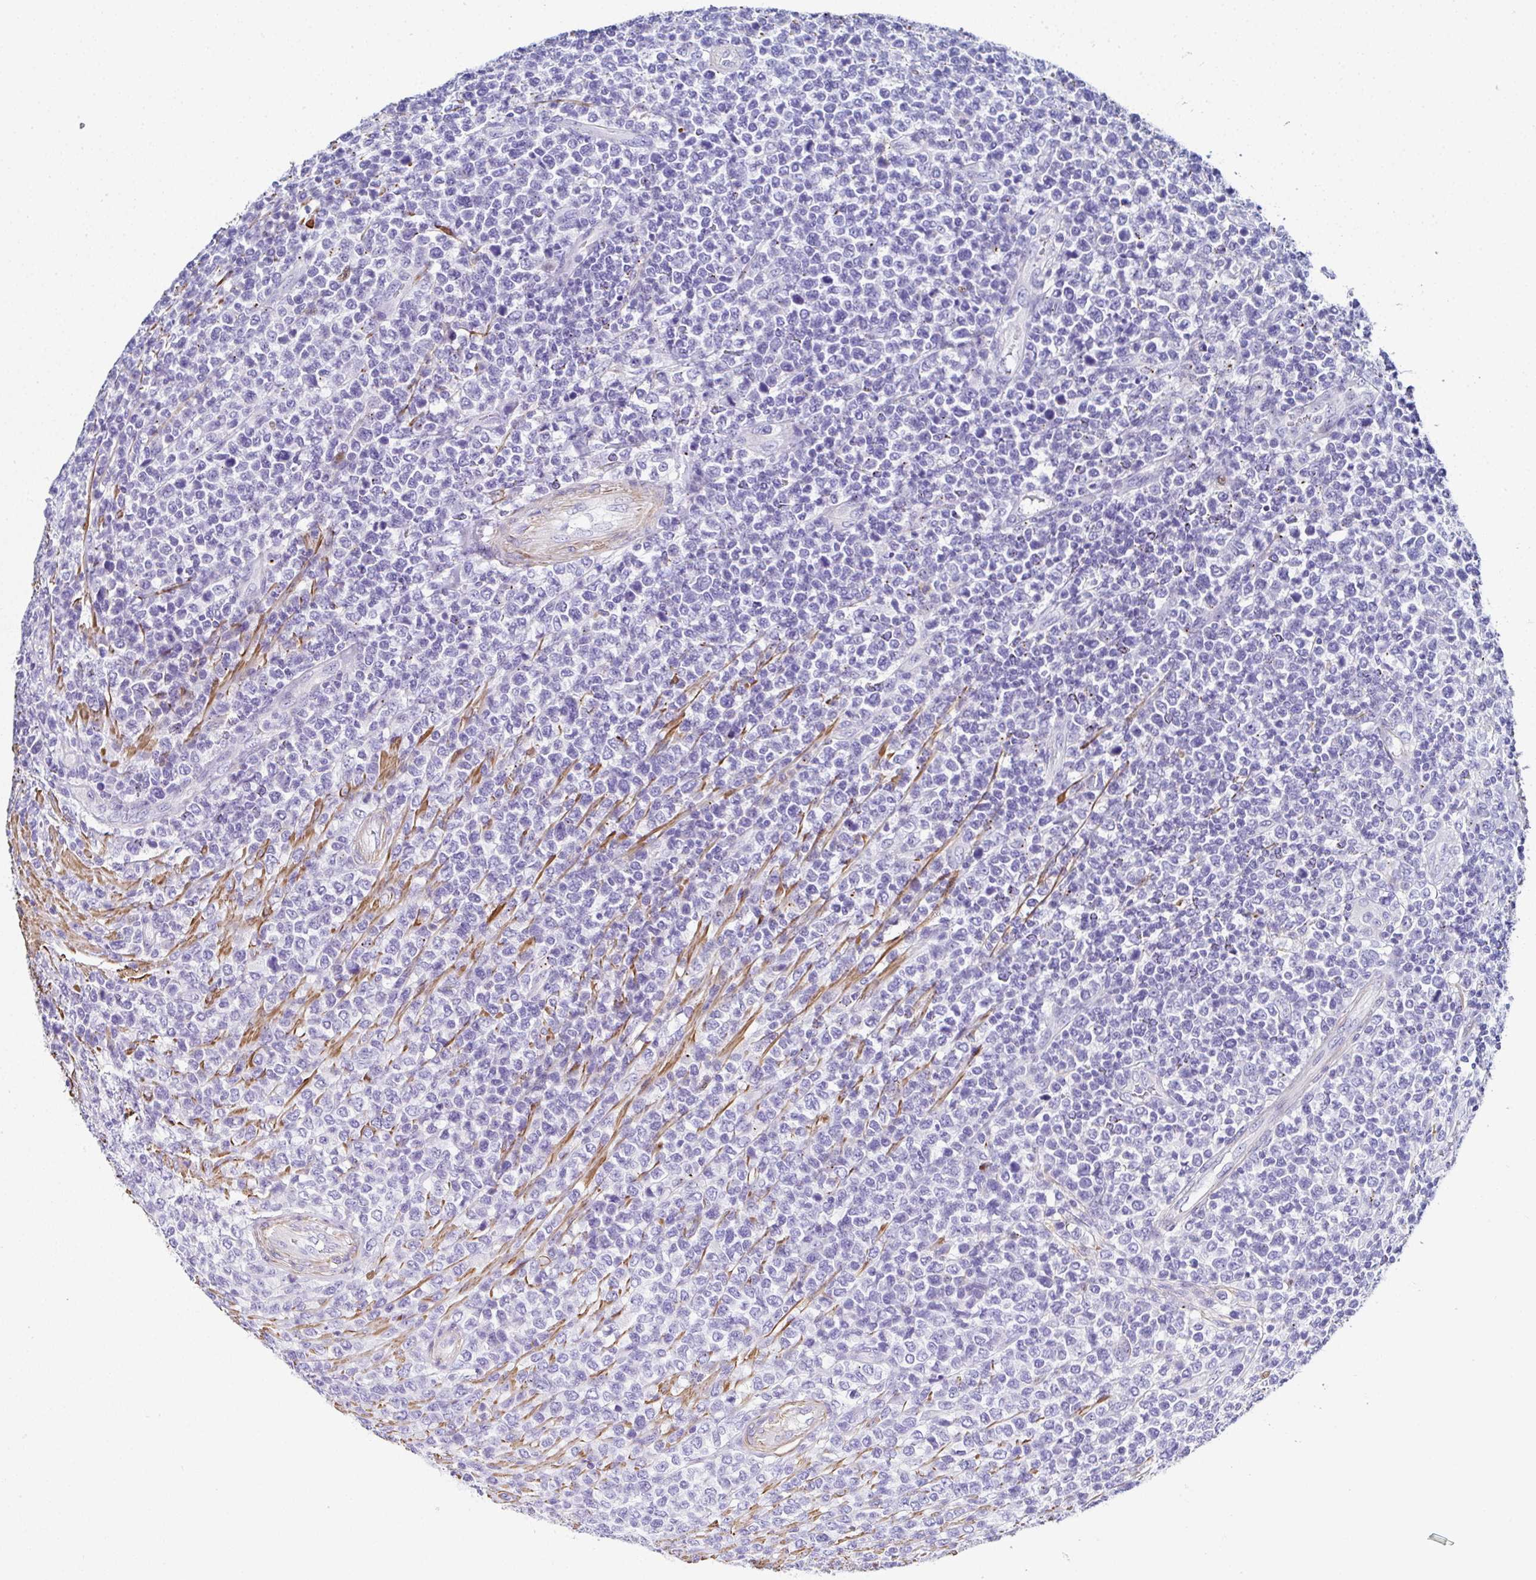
{"staining": {"intensity": "negative", "quantity": "none", "location": "none"}, "tissue": "lymphoma", "cell_type": "Tumor cells", "image_type": "cancer", "snomed": [{"axis": "morphology", "description": "Malignant lymphoma, non-Hodgkin's type, High grade"}, {"axis": "topography", "description": "Soft tissue"}], "caption": "Image shows no significant protein expression in tumor cells of malignant lymphoma, non-Hodgkin's type (high-grade).", "gene": "PPFIA4", "patient": {"sex": "female", "age": 56}}